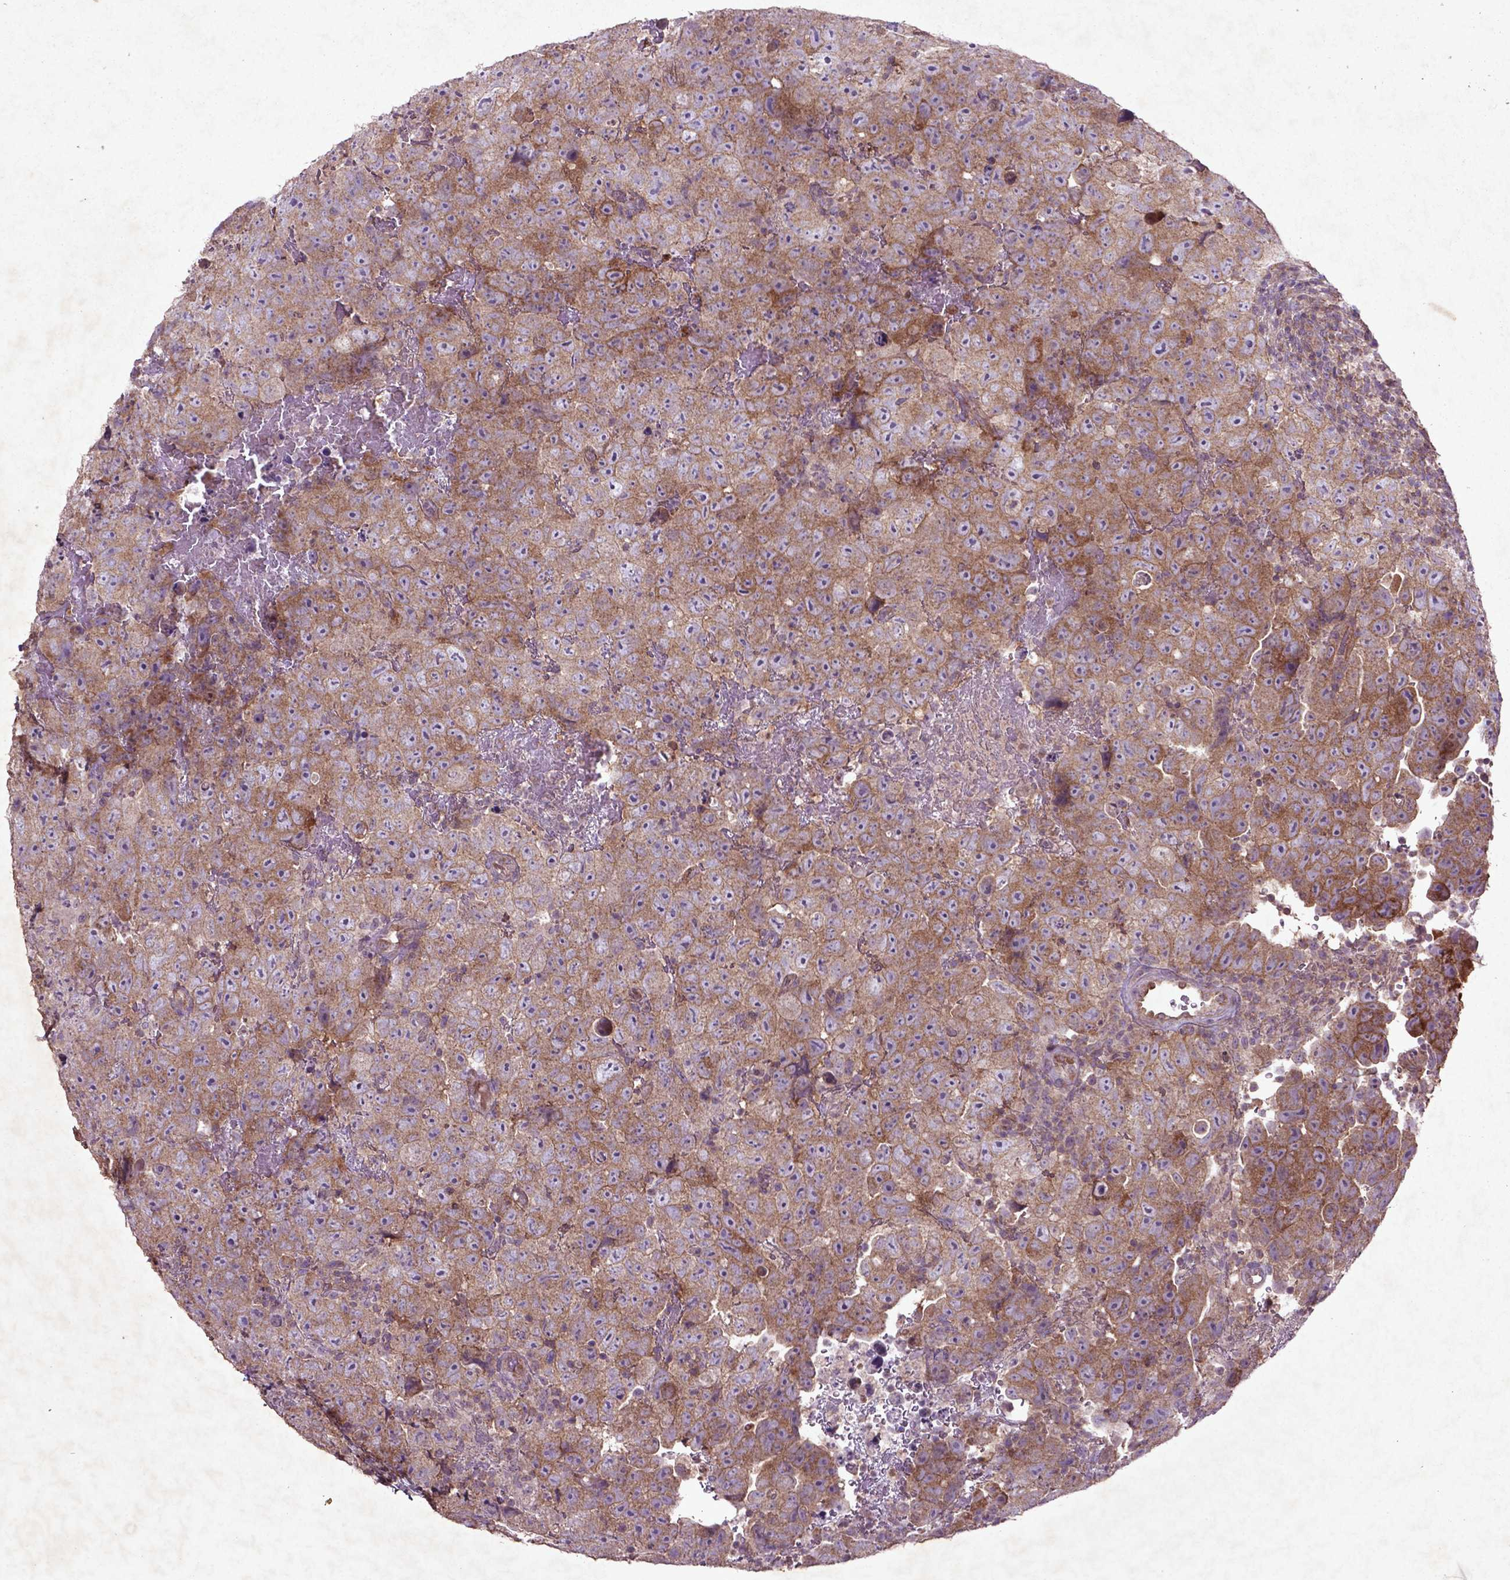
{"staining": {"intensity": "moderate", "quantity": "25%-75%", "location": "cytoplasmic/membranous"}, "tissue": "testis cancer", "cell_type": "Tumor cells", "image_type": "cancer", "snomed": [{"axis": "morphology", "description": "Carcinoma, Embryonal, NOS"}, {"axis": "topography", "description": "Testis"}], "caption": "Moderate cytoplasmic/membranous positivity for a protein is seen in about 25%-75% of tumor cells of embryonal carcinoma (testis) using immunohistochemistry (IHC).", "gene": "MTOR", "patient": {"sex": "male", "age": 24}}